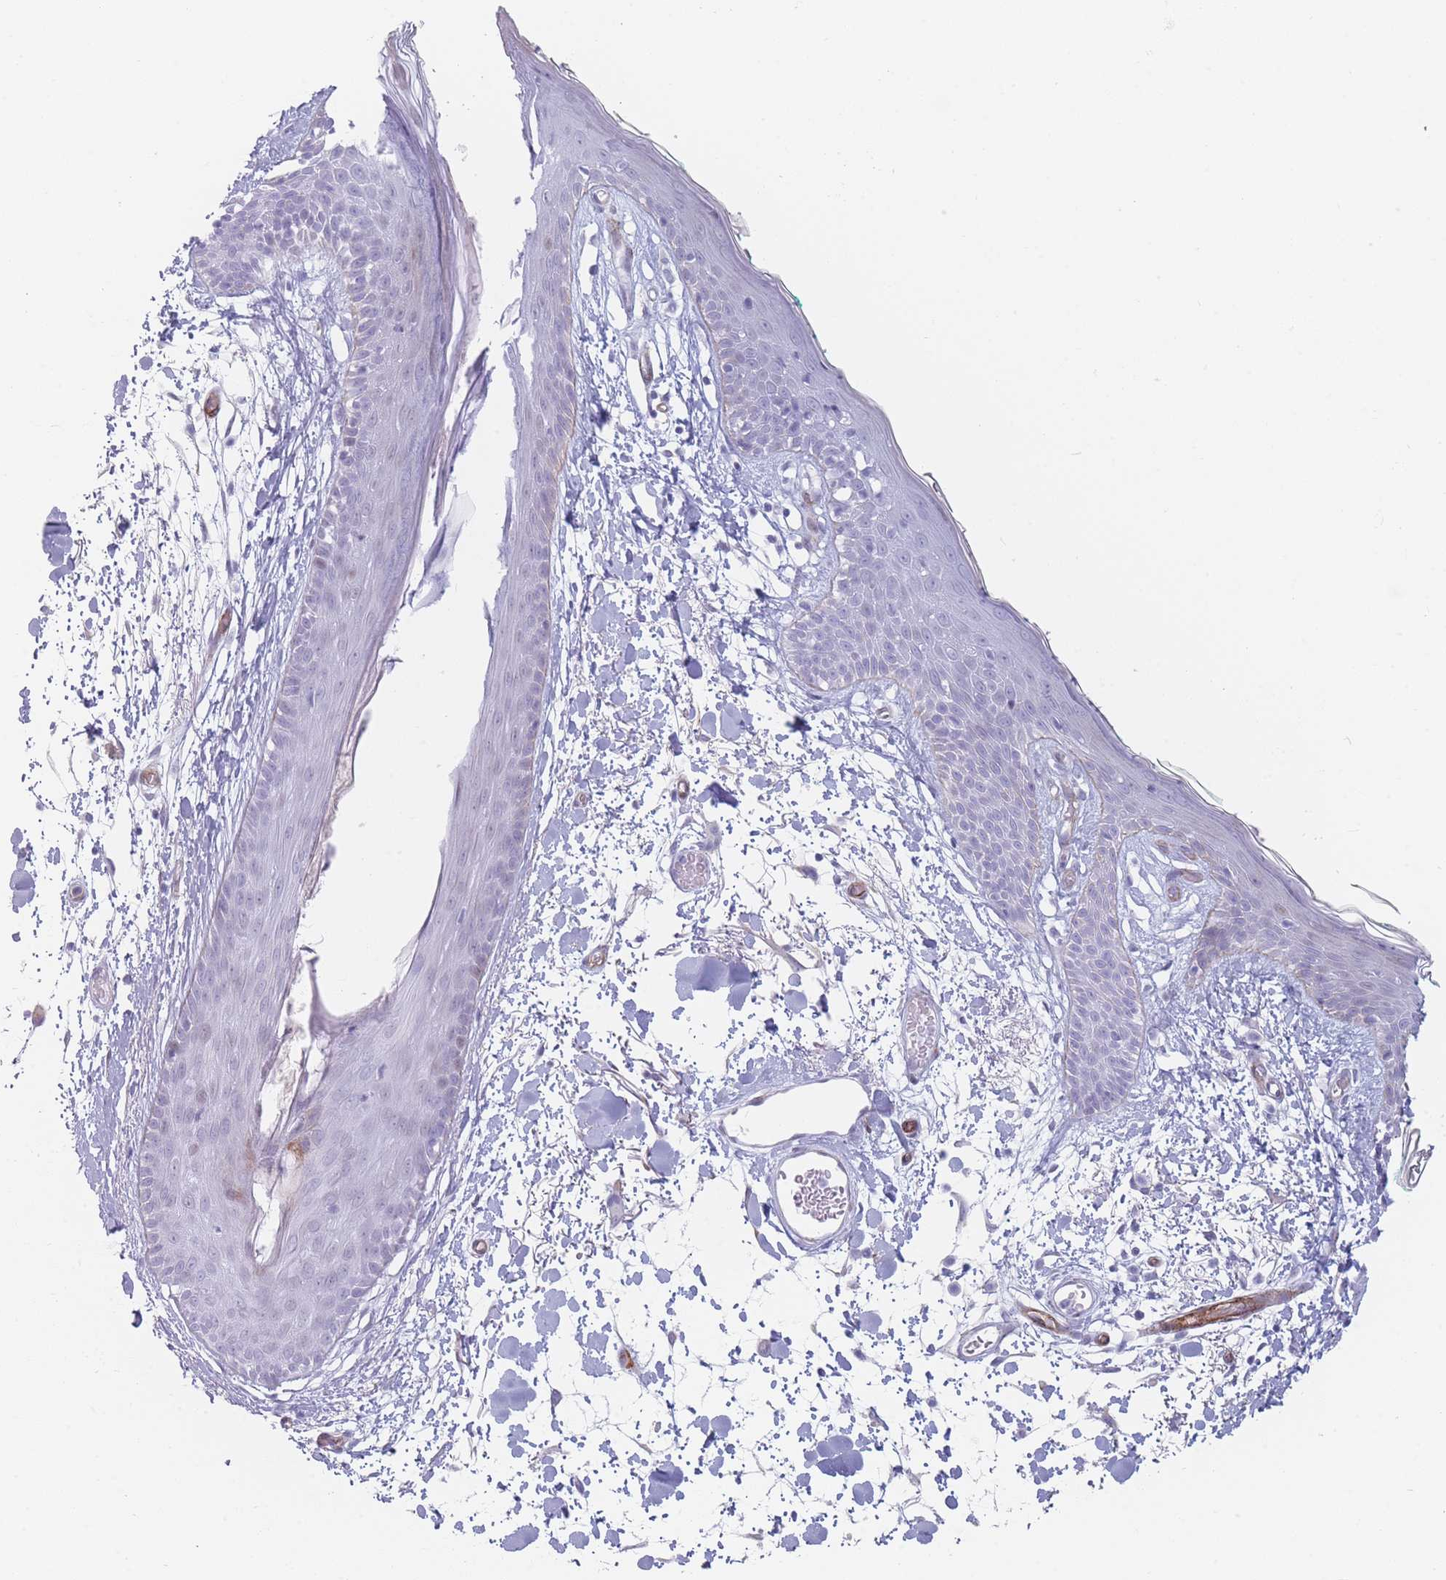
{"staining": {"intensity": "negative", "quantity": "none", "location": "none"}, "tissue": "skin", "cell_type": "Fibroblasts", "image_type": "normal", "snomed": [{"axis": "morphology", "description": "Normal tissue, NOS"}, {"axis": "topography", "description": "Skin"}], "caption": "There is no significant expression in fibroblasts of skin. (DAB immunohistochemistry with hematoxylin counter stain).", "gene": "IFNA10", "patient": {"sex": "male", "age": 79}}